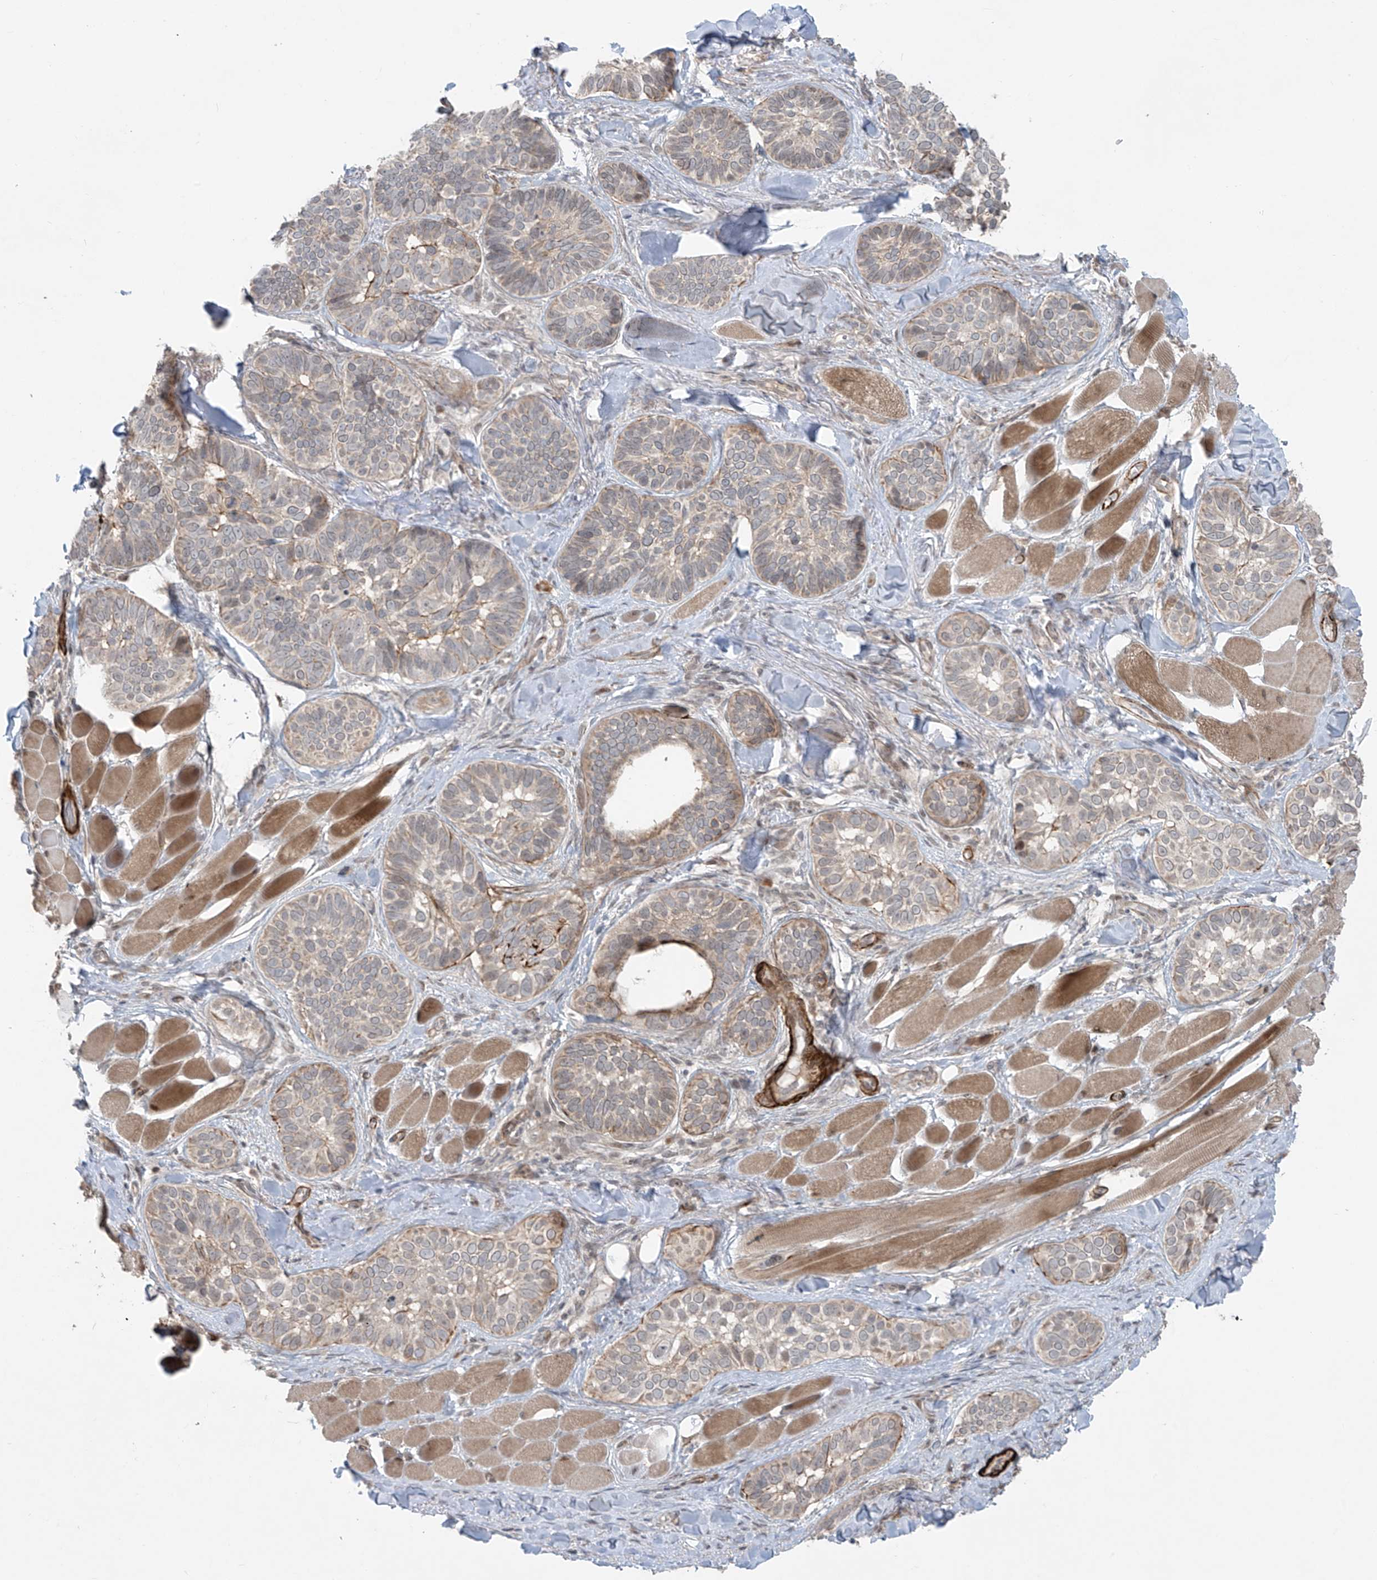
{"staining": {"intensity": "weak", "quantity": "25%-75%", "location": "cytoplasmic/membranous"}, "tissue": "skin cancer", "cell_type": "Tumor cells", "image_type": "cancer", "snomed": [{"axis": "morphology", "description": "Basal cell carcinoma"}, {"axis": "topography", "description": "Skin"}], "caption": "DAB immunohistochemical staining of skin cancer demonstrates weak cytoplasmic/membranous protein positivity in approximately 25%-75% of tumor cells. The protein of interest is shown in brown color, while the nuclei are stained blue.", "gene": "RASGEF1A", "patient": {"sex": "male", "age": 62}}